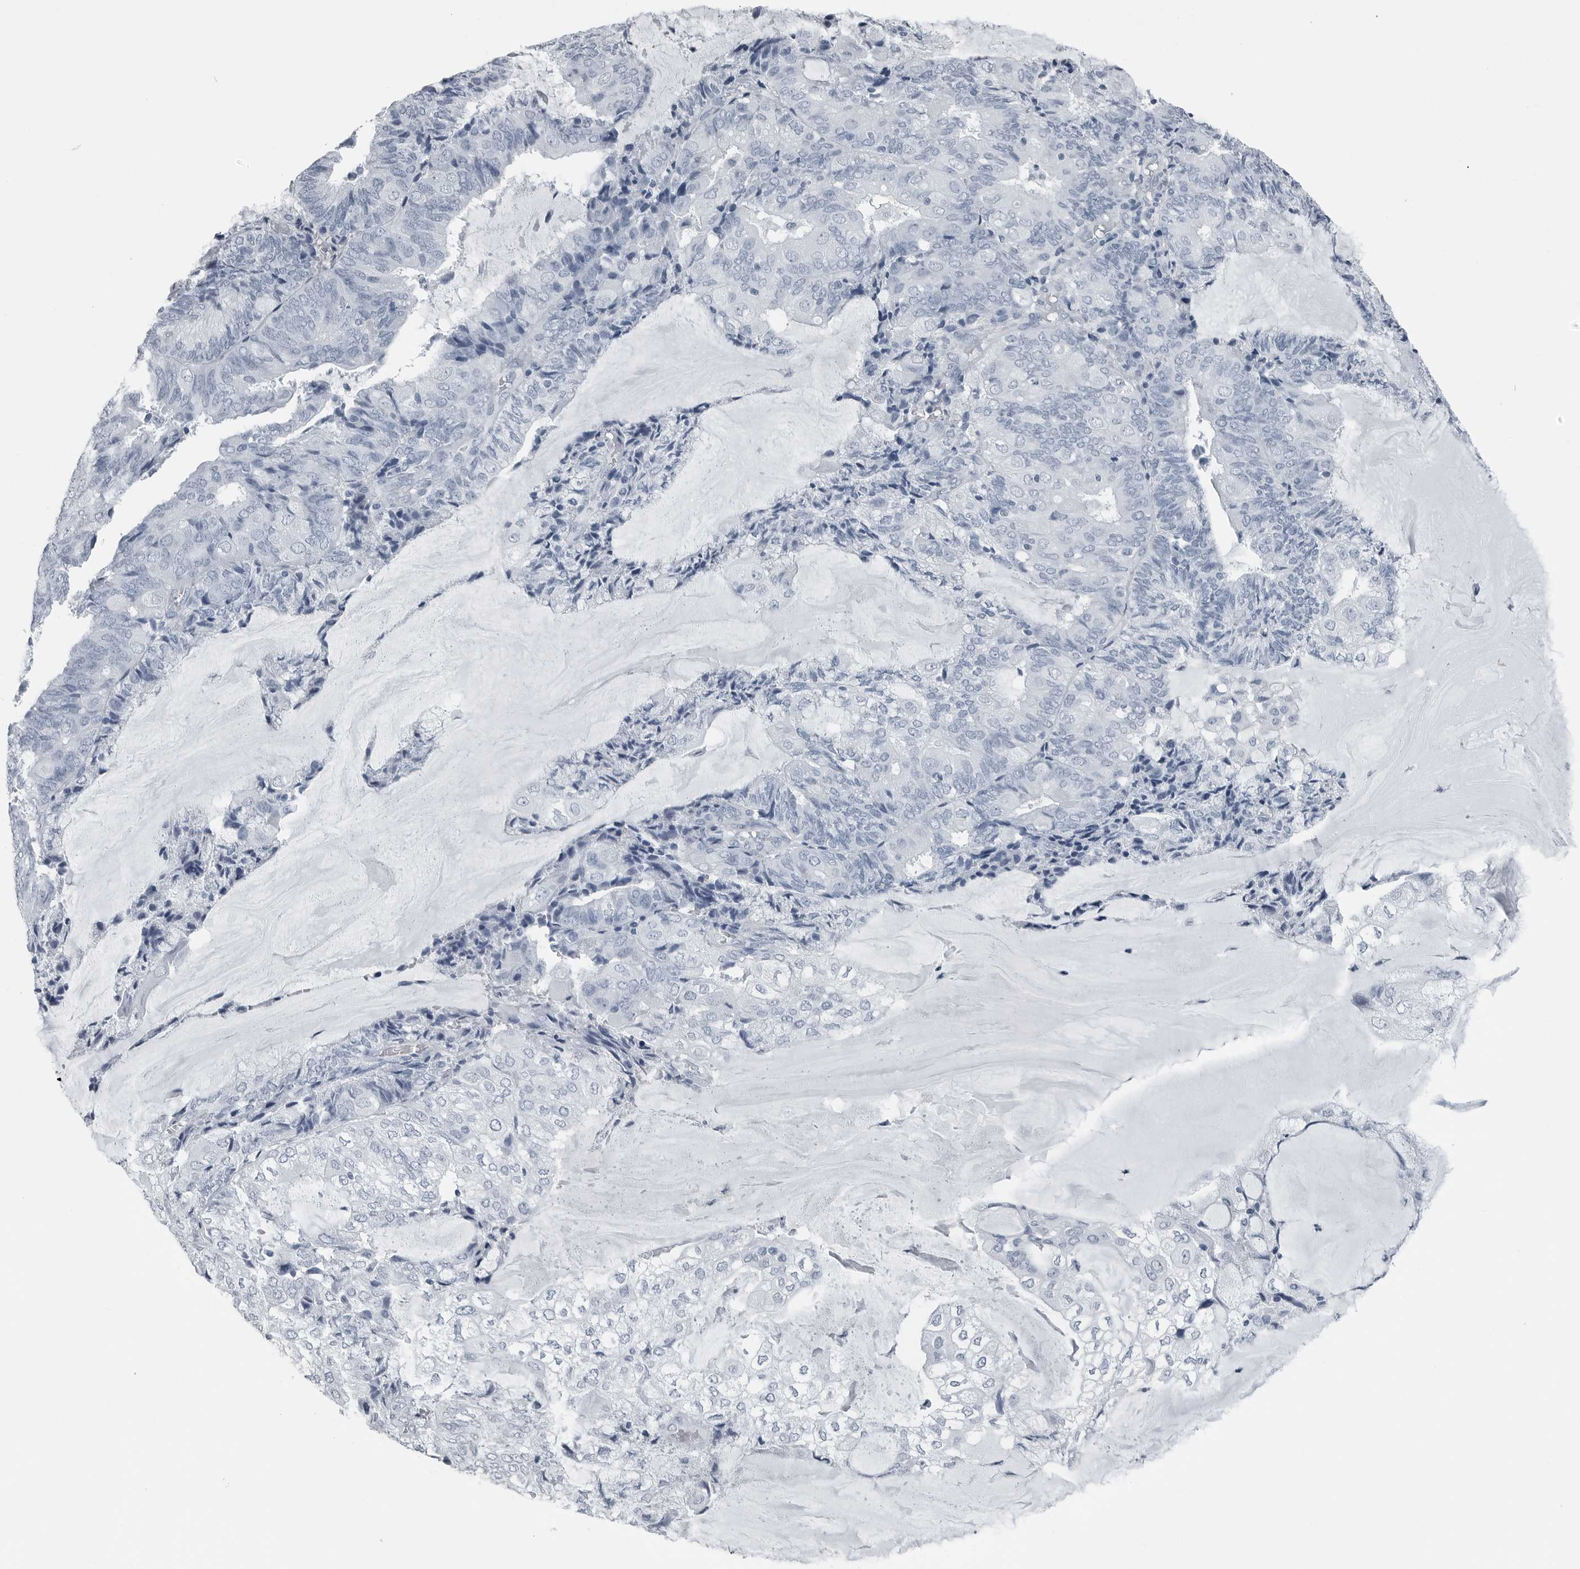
{"staining": {"intensity": "negative", "quantity": "none", "location": "none"}, "tissue": "endometrial cancer", "cell_type": "Tumor cells", "image_type": "cancer", "snomed": [{"axis": "morphology", "description": "Adenocarcinoma, NOS"}, {"axis": "topography", "description": "Endometrium"}], "caption": "There is no significant expression in tumor cells of endometrial cancer. (Stains: DAB immunohistochemistry (IHC) with hematoxylin counter stain, Microscopy: brightfield microscopy at high magnification).", "gene": "SPINK1", "patient": {"sex": "female", "age": 81}}